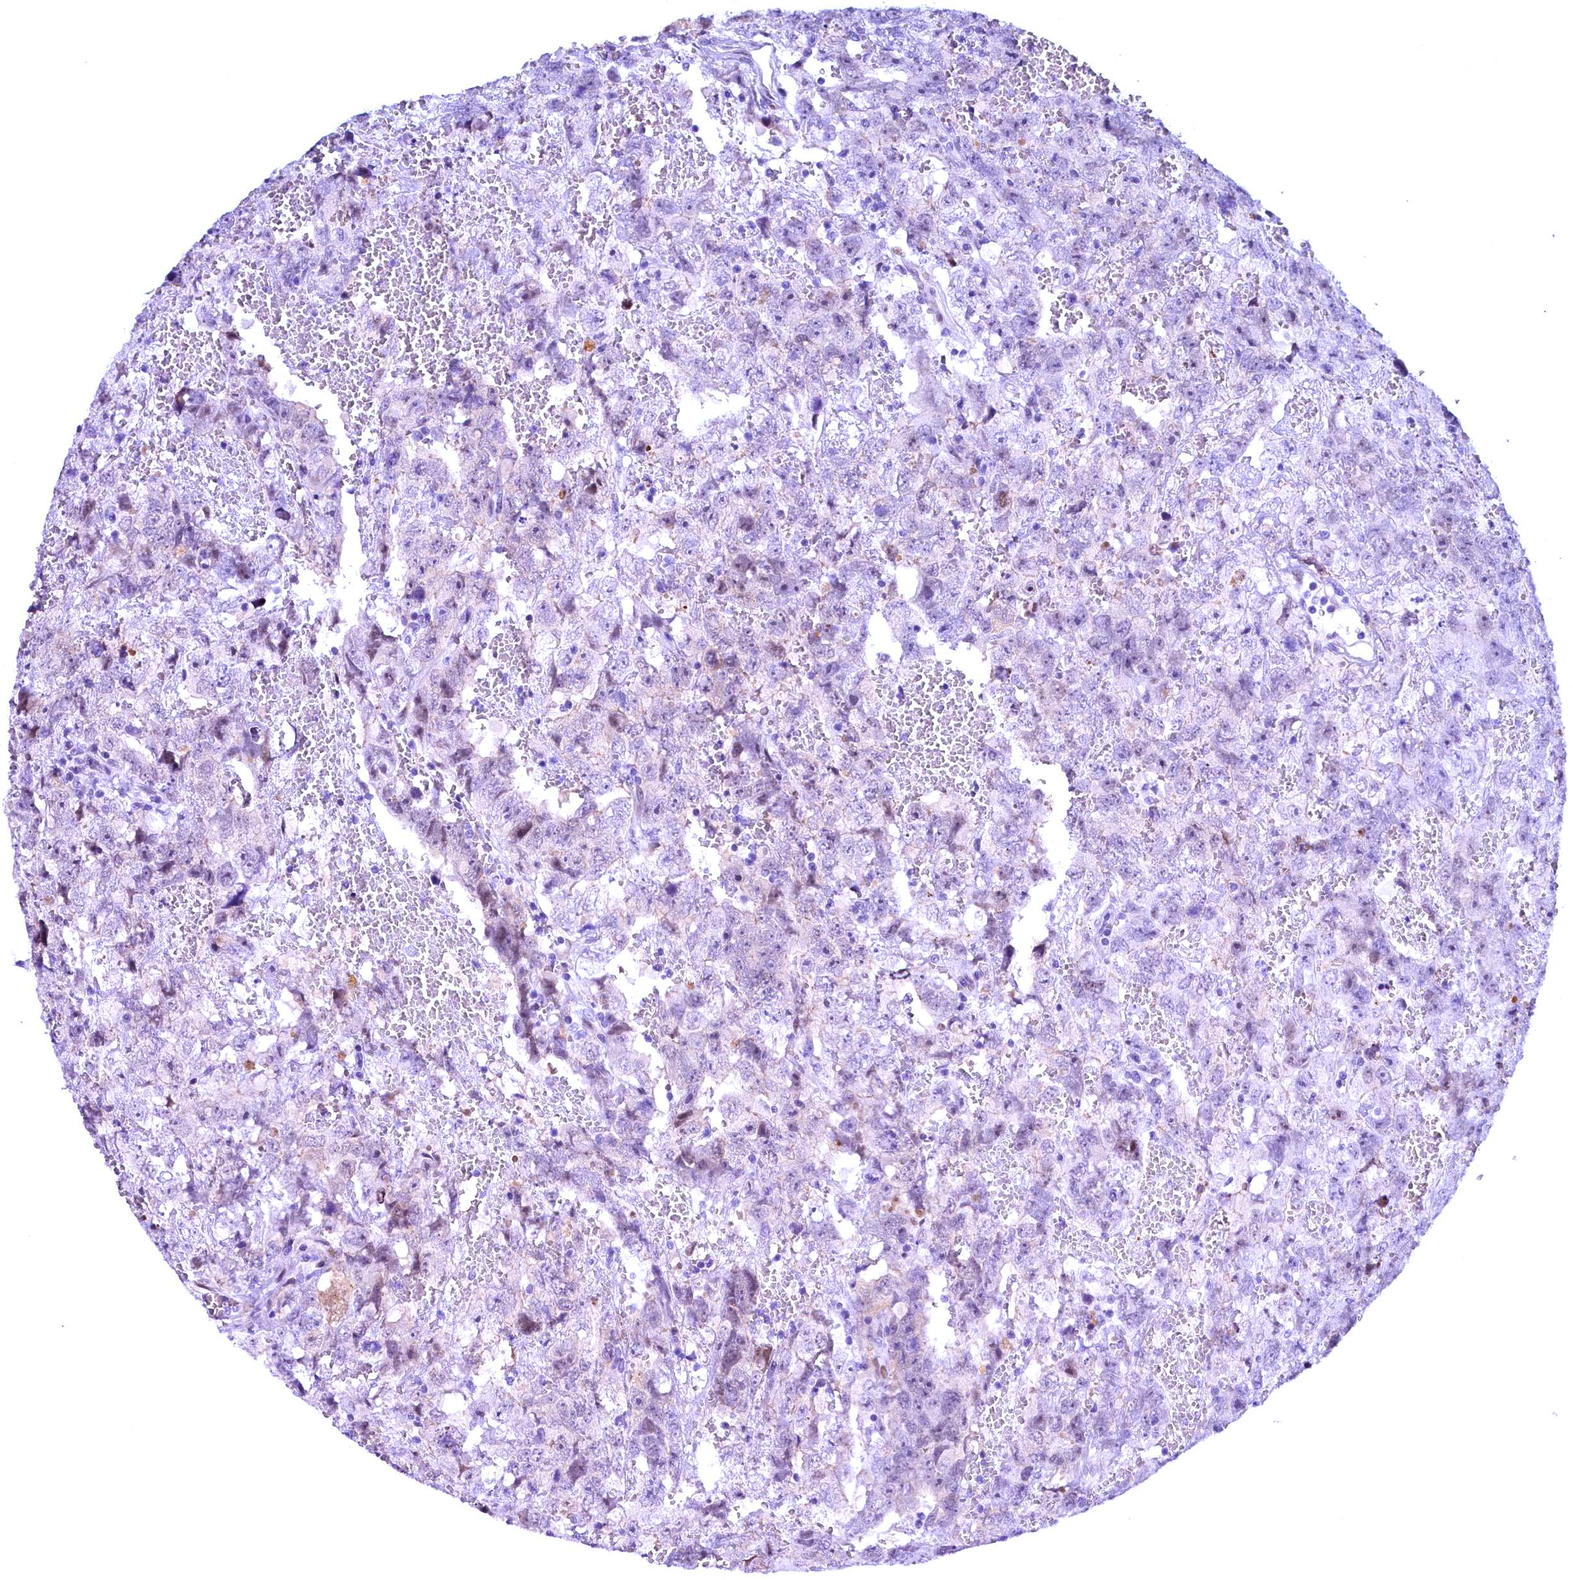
{"staining": {"intensity": "negative", "quantity": "none", "location": "none"}, "tissue": "testis cancer", "cell_type": "Tumor cells", "image_type": "cancer", "snomed": [{"axis": "morphology", "description": "Carcinoma, Embryonal, NOS"}, {"axis": "topography", "description": "Testis"}], "caption": "The histopathology image exhibits no significant positivity in tumor cells of embryonal carcinoma (testis).", "gene": "CCDC106", "patient": {"sex": "male", "age": 45}}